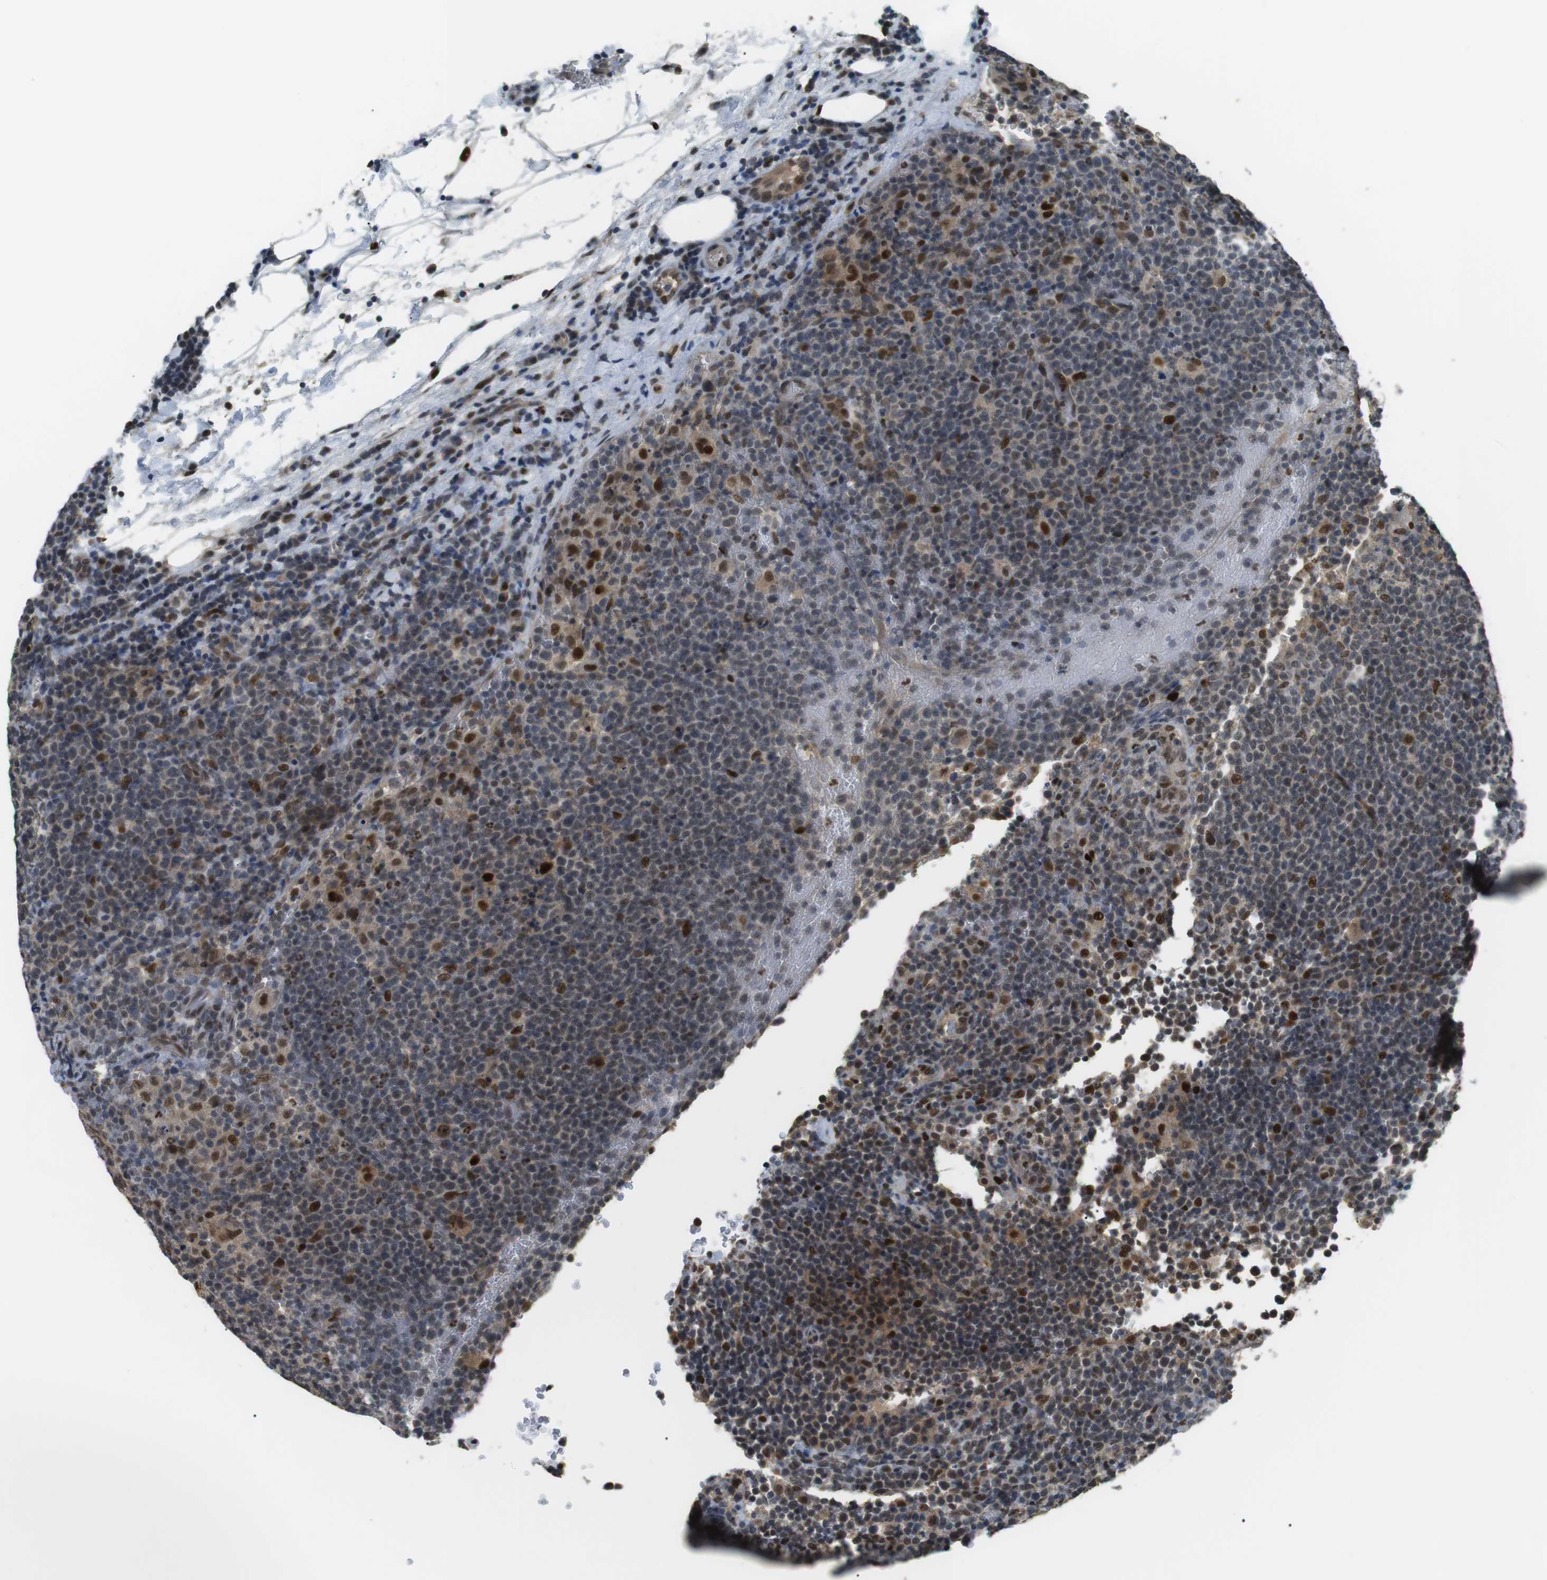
{"staining": {"intensity": "strong", "quantity": "<25%", "location": "nuclear"}, "tissue": "lymphoma", "cell_type": "Tumor cells", "image_type": "cancer", "snomed": [{"axis": "morphology", "description": "Malignant lymphoma, non-Hodgkin's type, High grade"}, {"axis": "topography", "description": "Lymph node"}], "caption": "Strong nuclear protein staining is seen in about <25% of tumor cells in lymphoma. Nuclei are stained in blue.", "gene": "ORAI3", "patient": {"sex": "male", "age": 61}}